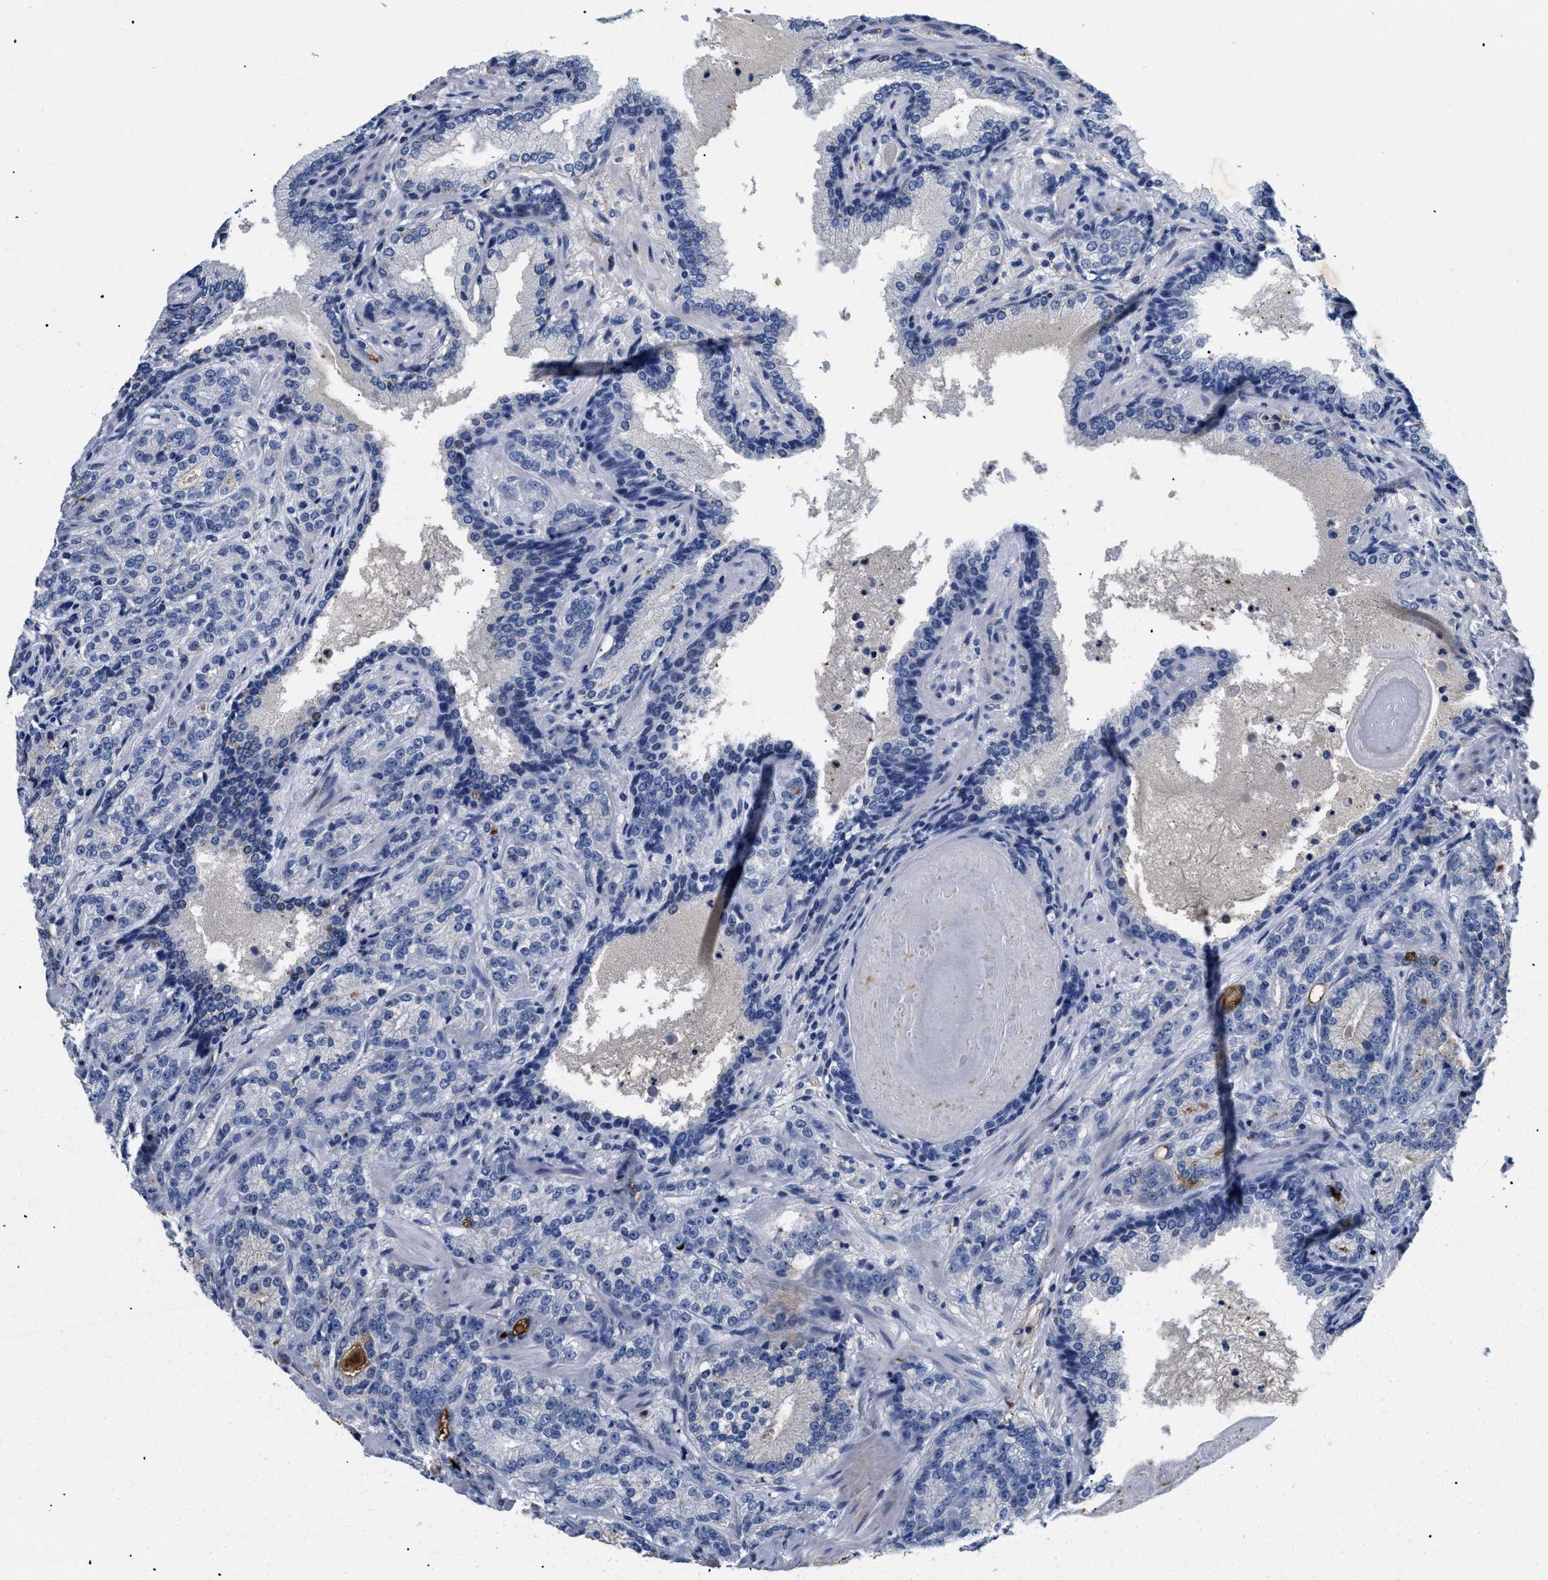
{"staining": {"intensity": "negative", "quantity": "none", "location": "none"}, "tissue": "prostate cancer", "cell_type": "Tumor cells", "image_type": "cancer", "snomed": [{"axis": "morphology", "description": "Adenocarcinoma, High grade"}, {"axis": "topography", "description": "Prostate"}], "caption": "Immunohistochemical staining of prostate cancer shows no significant staining in tumor cells.", "gene": "LAMA3", "patient": {"sex": "male", "age": 61}}